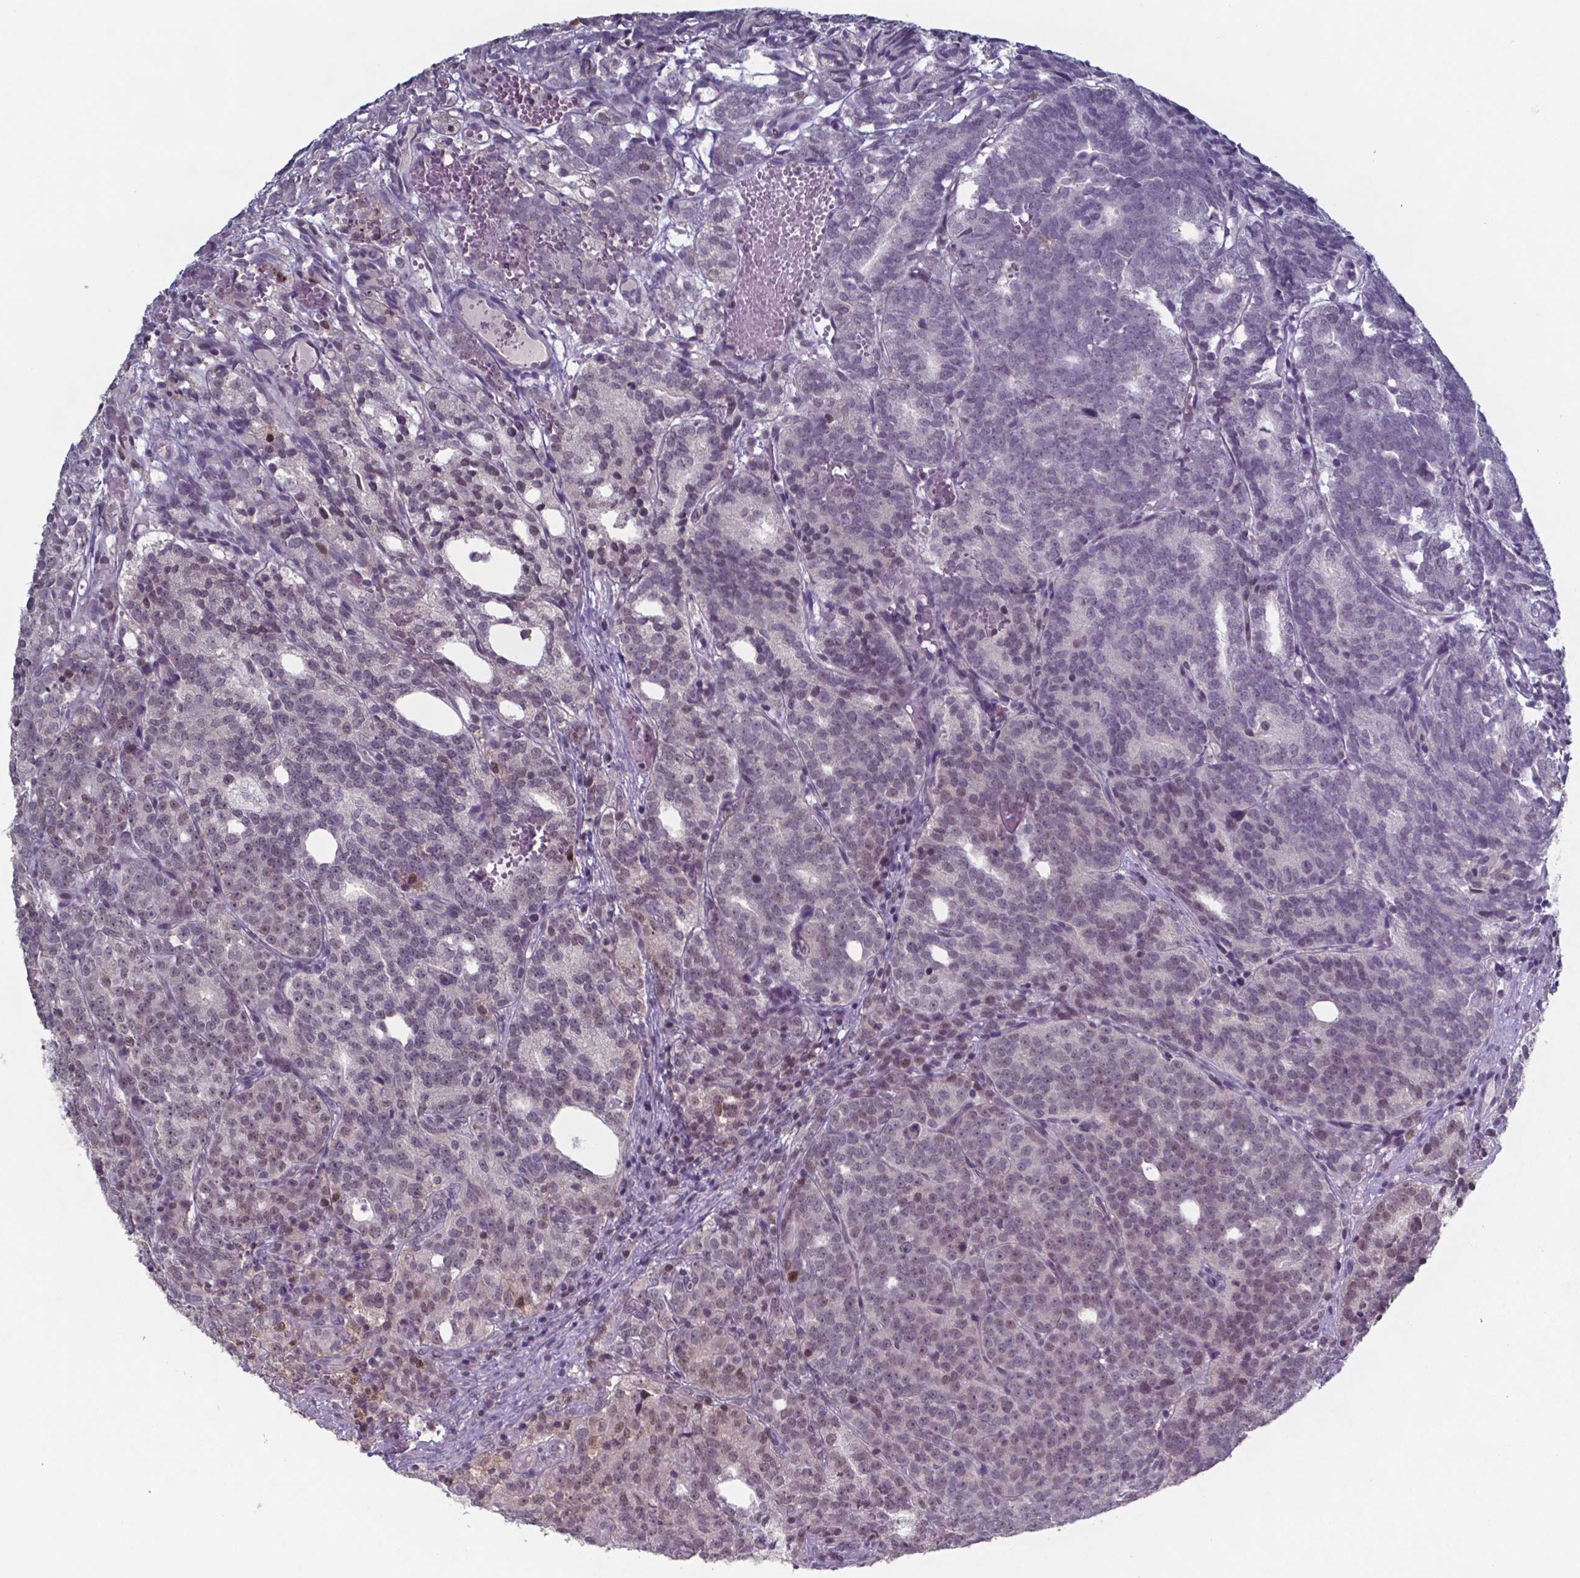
{"staining": {"intensity": "moderate", "quantity": "<25%", "location": "nuclear"}, "tissue": "prostate cancer", "cell_type": "Tumor cells", "image_type": "cancer", "snomed": [{"axis": "morphology", "description": "Adenocarcinoma, High grade"}, {"axis": "topography", "description": "Prostate"}], "caption": "A low amount of moderate nuclear positivity is identified in about <25% of tumor cells in prostate cancer (high-grade adenocarcinoma) tissue. Nuclei are stained in blue.", "gene": "TDP2", "patient": {"sex": "male", "age": 53}}